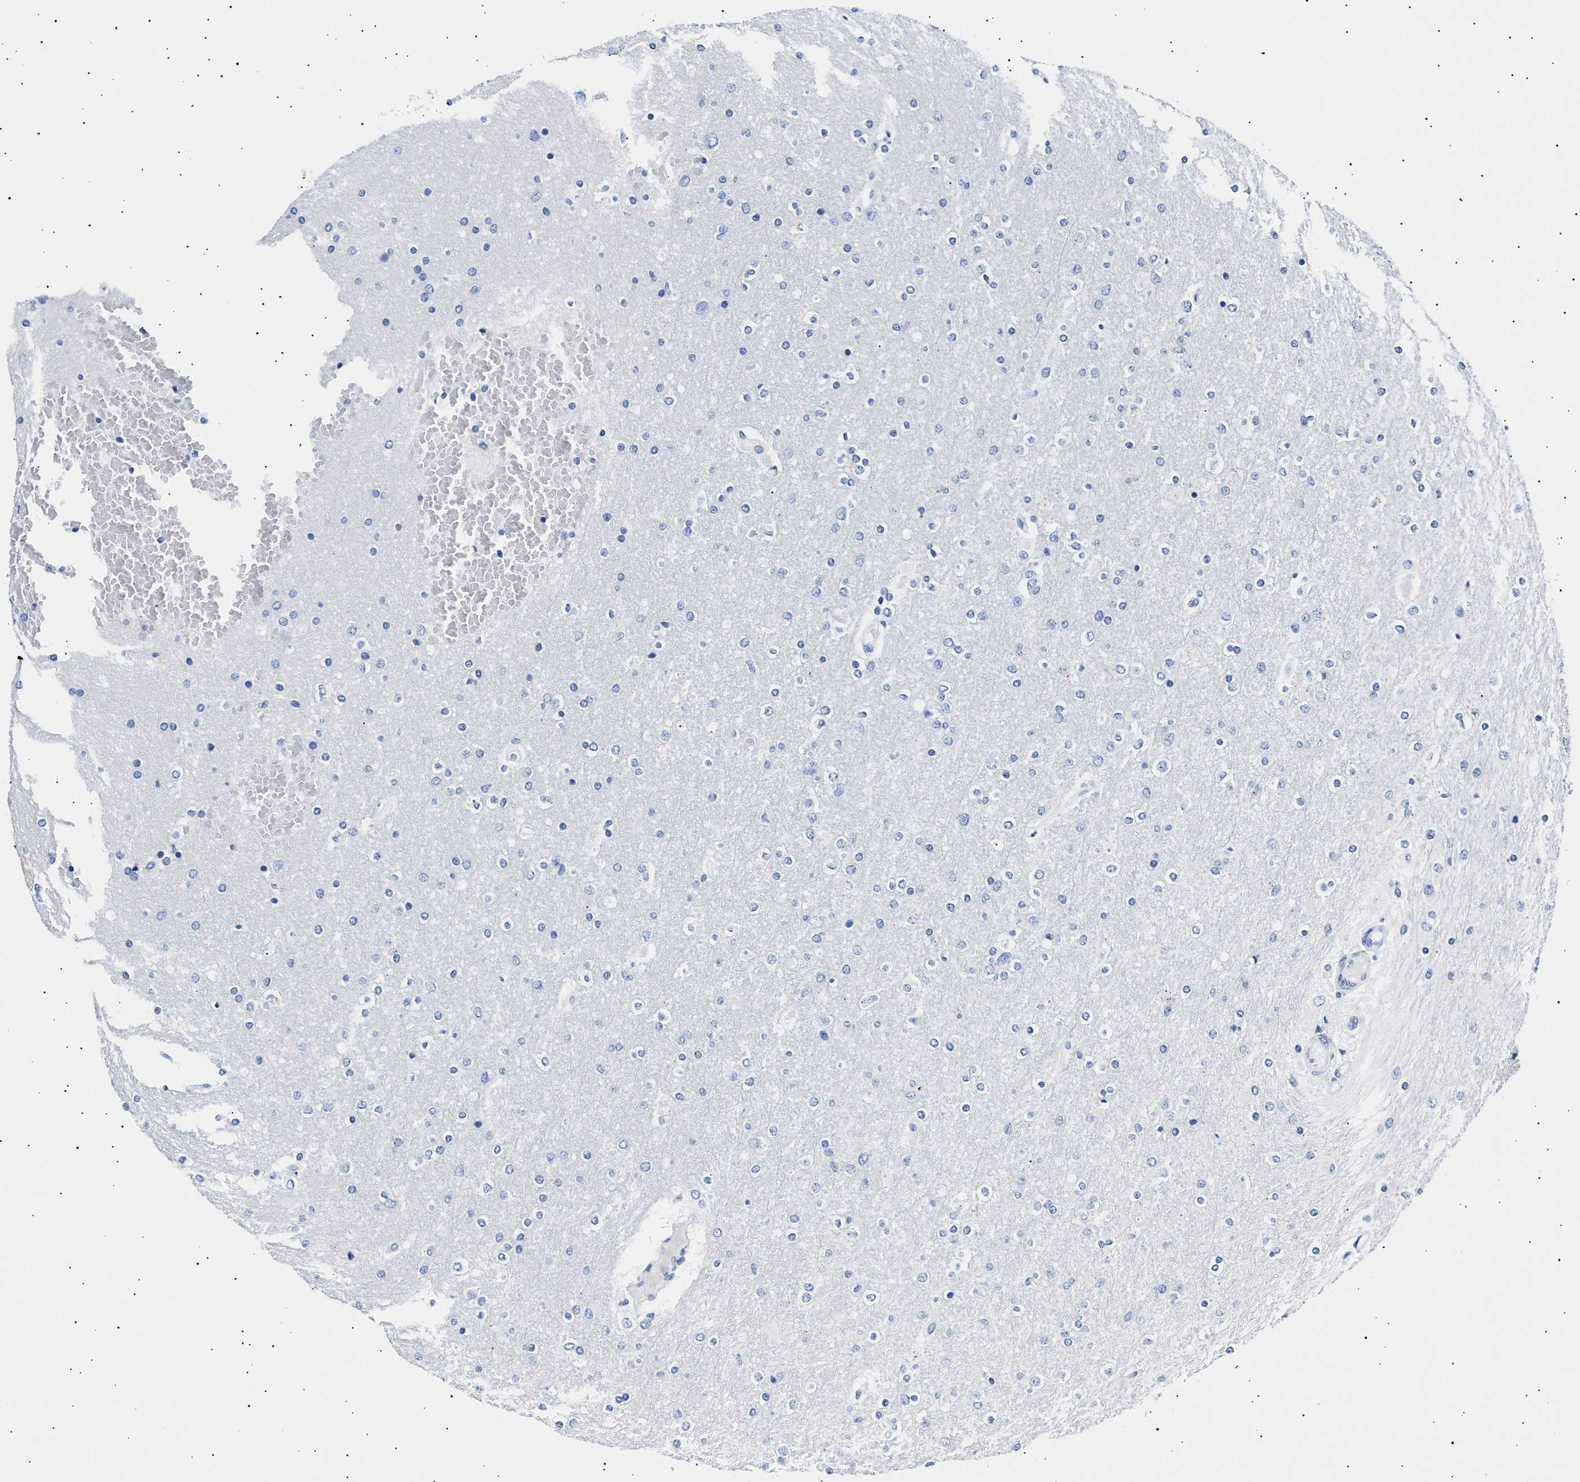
{"staining": {"intensity": "negative", "quantity": "none", "location": "none"}, "tissue": "glioma", "cell_type": "Tumor cells", "image_type": "cancer", "snomed": [{"axis": "morphology", "description": "Glioma, malignant, High grade"}, {"axis": "topography", "description": "Cerebral cortex"}], "caption": "Protein analysis of high-grade glioma (malignant) shows no significant positivity in tumor cells.", "gene": "HEMGN", "patient": {"sex": "female", "age": 36}}